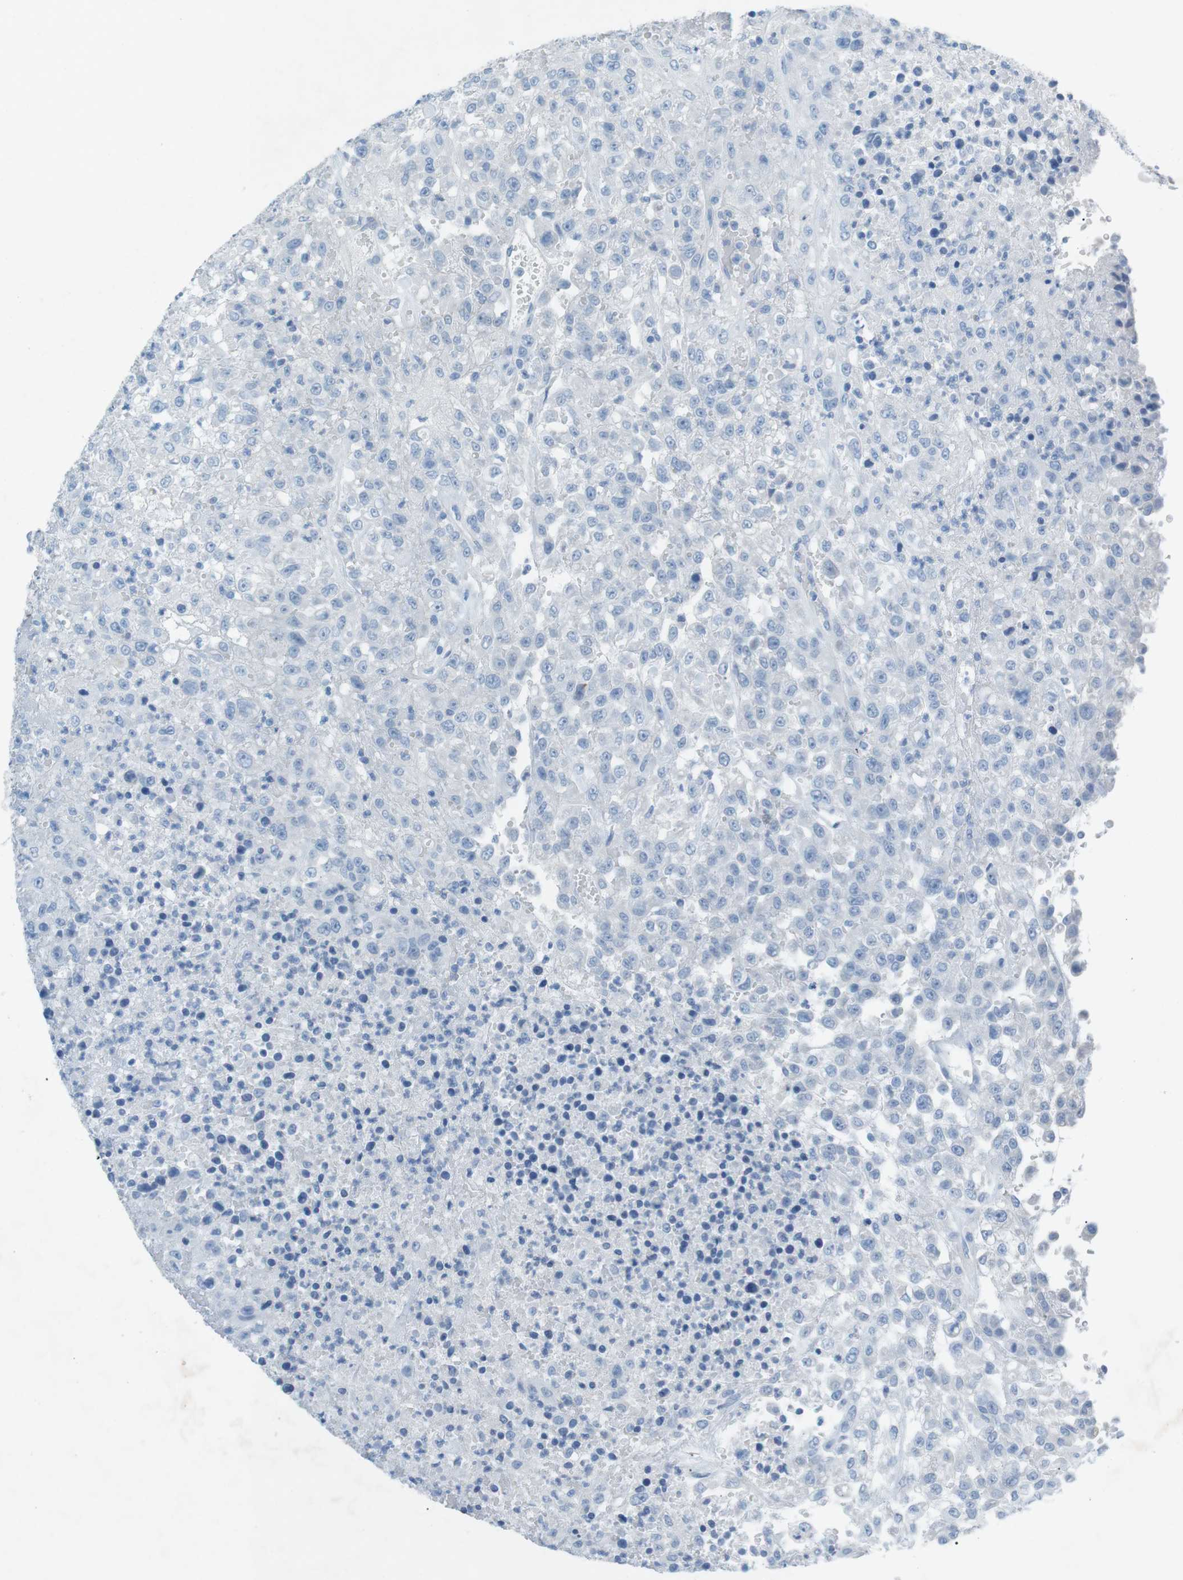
{"staining": {"intensity": "negative", "quantity": "none", "location": "none"}, "tissue": "urothelial cancer", "cell_type": "Tumor cells", "image_type": "cancer", "snomed": [{"axis": "morphology", "description": "Urothelial carcinoma, High grade"}, {"axis": "topography", "description": "Urinary bladder"}], "caption": "Tumor cells show no significant staining in urothelial carcinoma (high-grade).", "gene": "SALL4", "patient": {"sex": "male", "age": 46}}